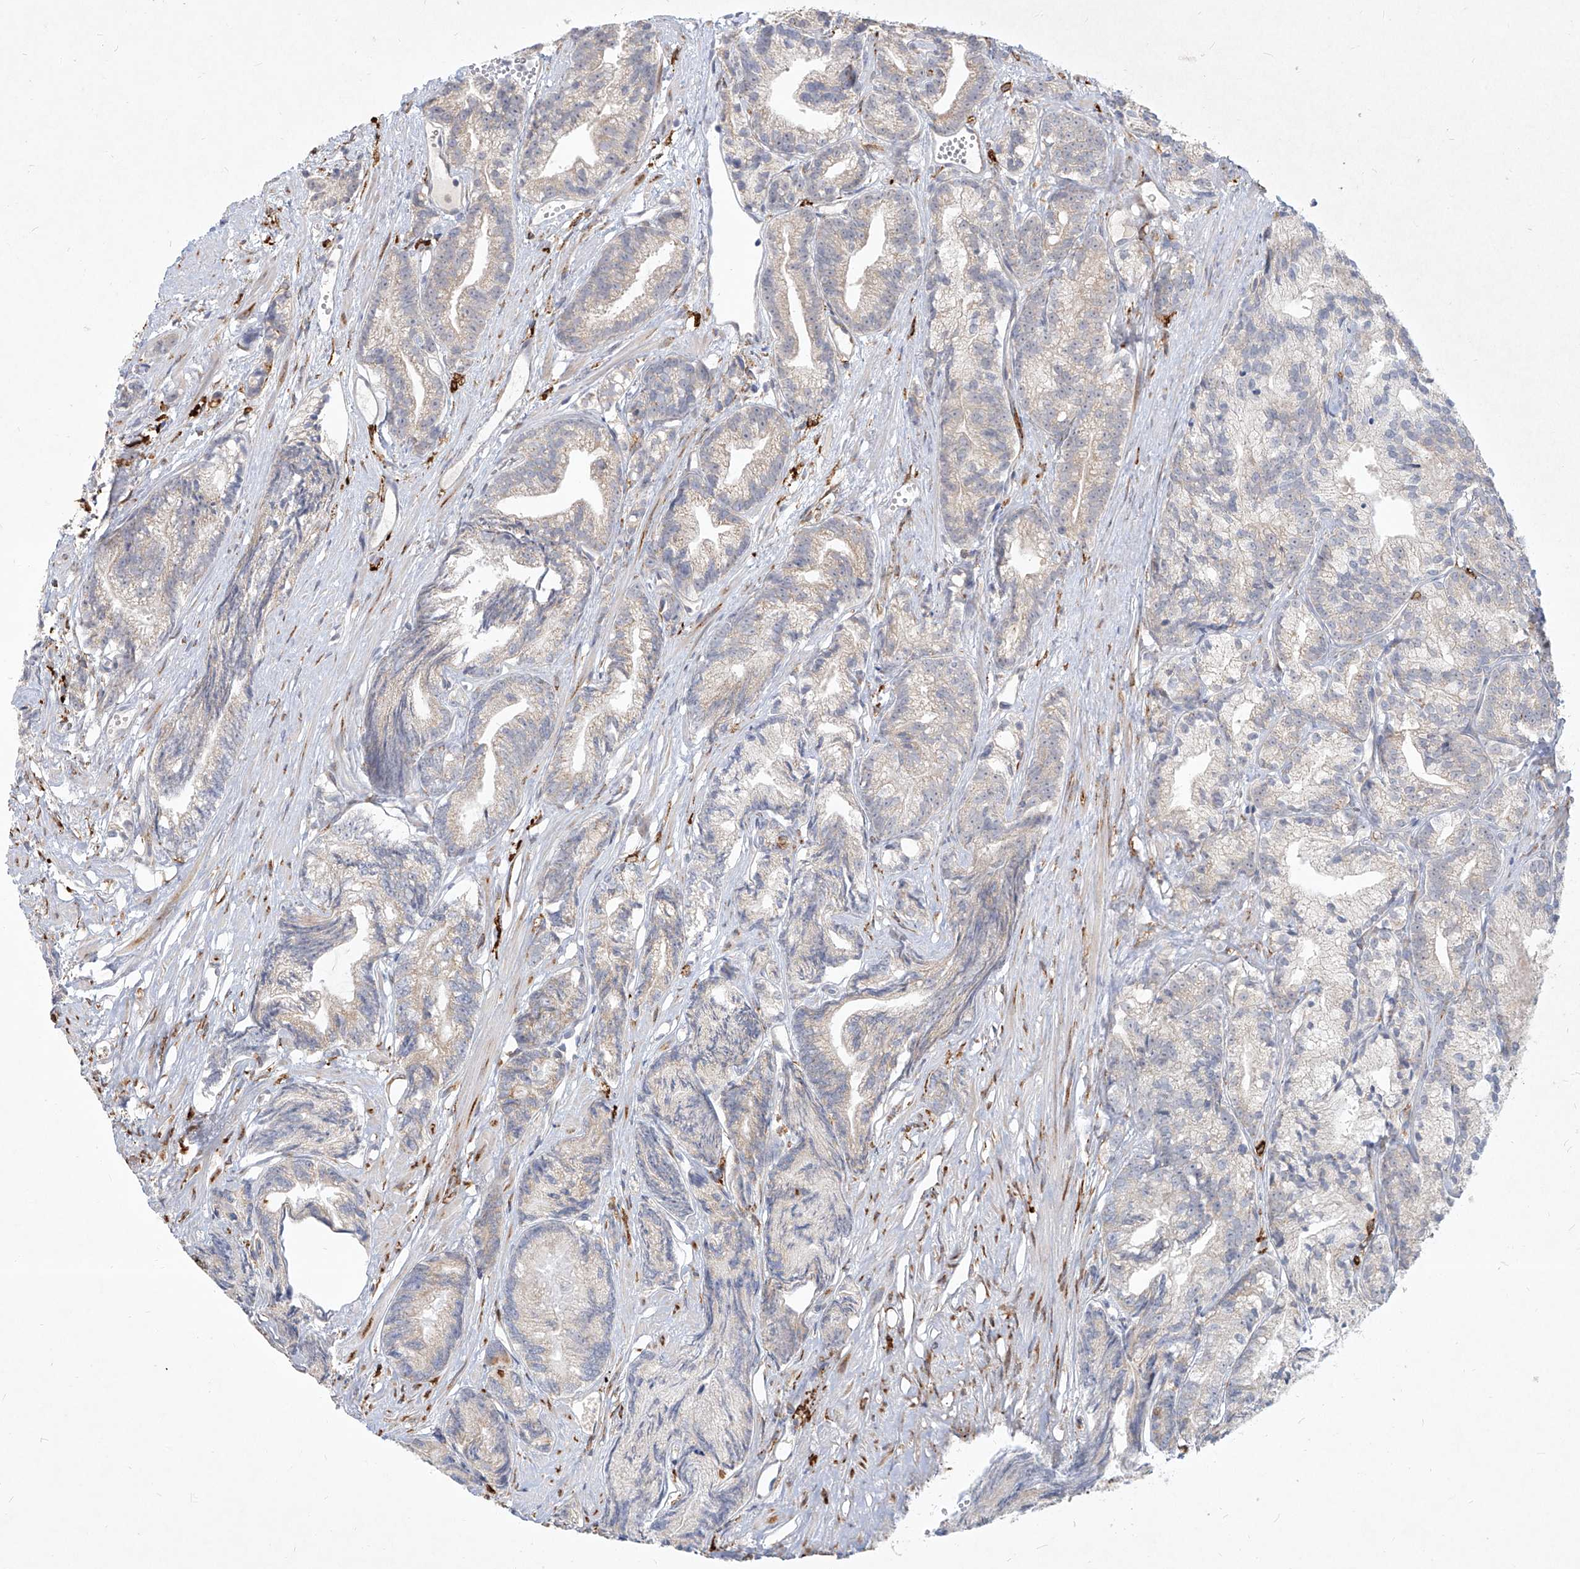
{"staining": {"intensity": "negative", "quantity": "none", "location": "none"}, "tissue": "prostate cancer", "cell_type": "Tumor cells", "image_type": "cancer", "snomed": [{"axis": "morphology", "description": "Adenocarcinoma, Low grade"}, {"axis": "topography", "description": "Prostate"}], "caption": "A micrograph of prostate low-grade adenocarcinoma stained for a protein reveals no brown staining in tumor cells. (Brightfield microscopy of DAB (3,3'-diaminobenzidine) immunohistochemistry (IHC) at high magnification).", "gene": "CD209", "patient": {"sex": "male", "age": 89}}